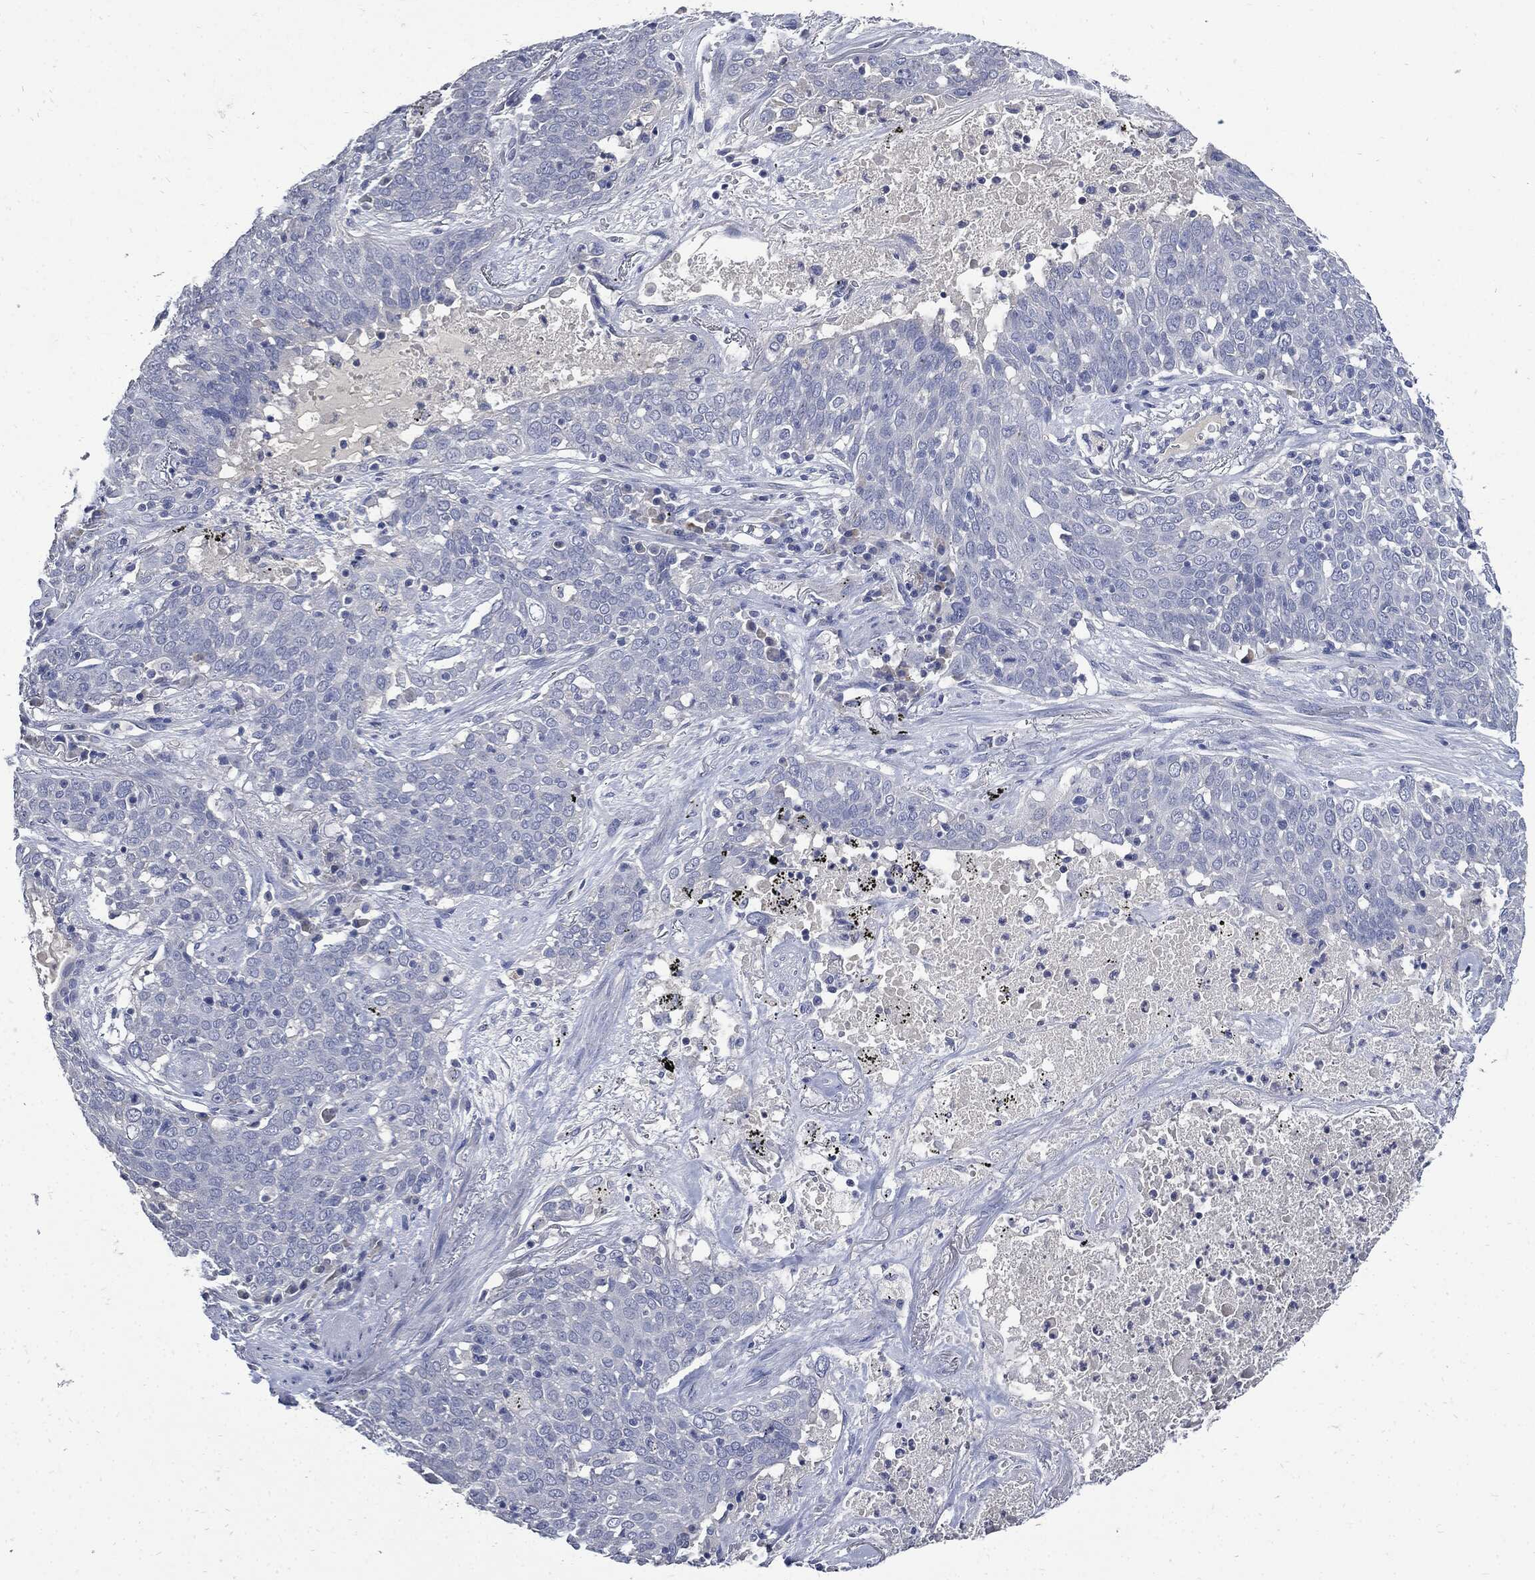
{"staining": {"intensity": "negative", "quantity": "none", "location": "none"}, "tissue": "lung cancer", "cell_type": "Tumor cells", "image_type": "cancer", "snomed": [{"axis": "morphology", "description": "Squamous cell carcinoma, NOS"}, {"axis": "topography", "description": "Lung"}], "caption": "A high-resolution photomicrograph shows immunohistochemistry (IHC) staining of lung cancer, which demonstrates no significant expression in tumor cells.", "gene": "CPE", "patient": {"sex": "male", "age": 82}}